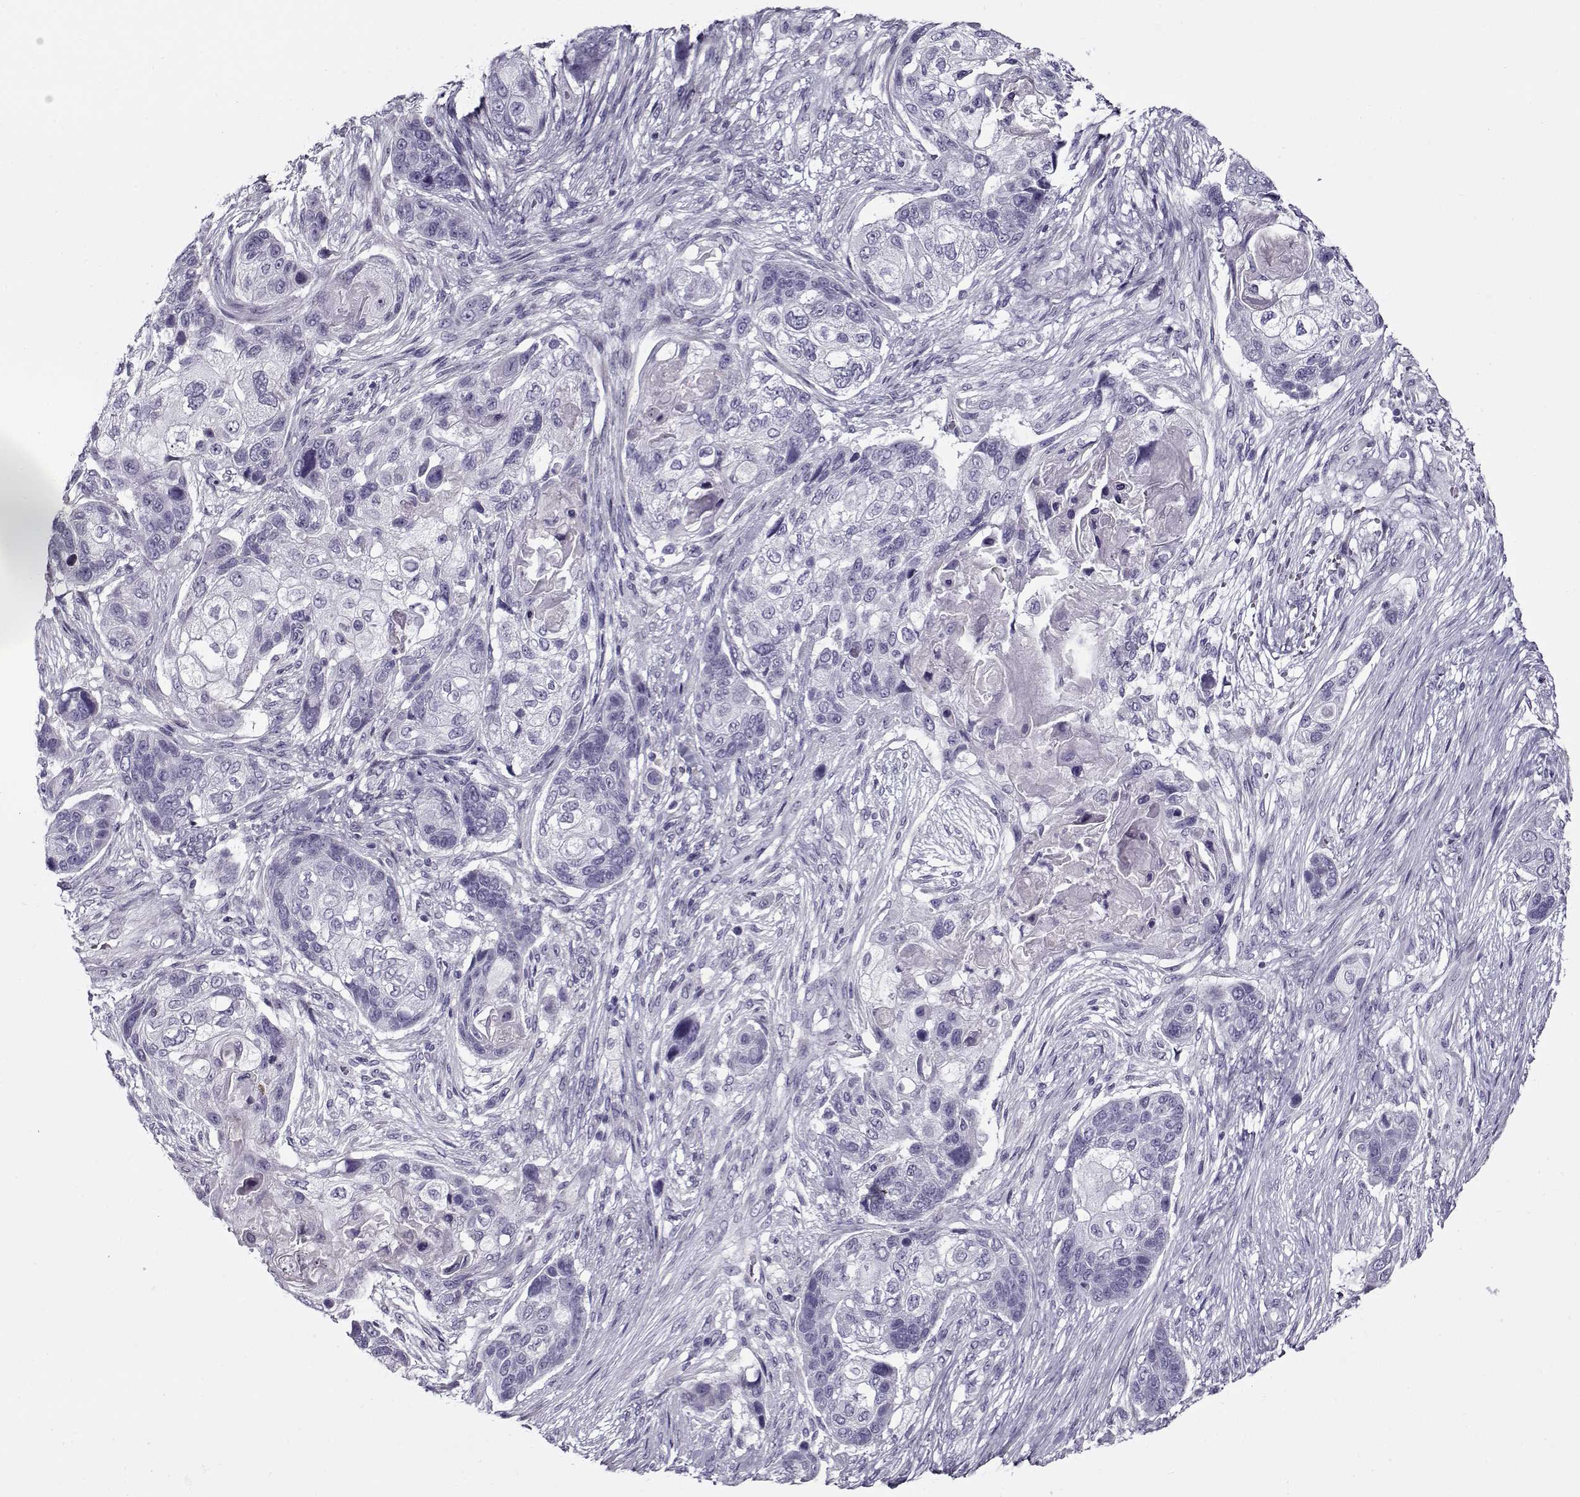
{"staining": {"intensity": "negative", "quantity": "none", "location": "none"}, "tissue": "lung cancer", "cell_type": "Tumor cells", "image_type": "cancer", "snomed": [{"axis": "morphology", "description": "Squamous cell carcinoma, NOS"}, {"axis": "topography", "description": "Lung"}], "caption": "Tumor cells show no significant positivity in squamous cell carcinoma (lung).", "gene": "GAGE2A", "patient": {"sex": "male", "age": 69}}